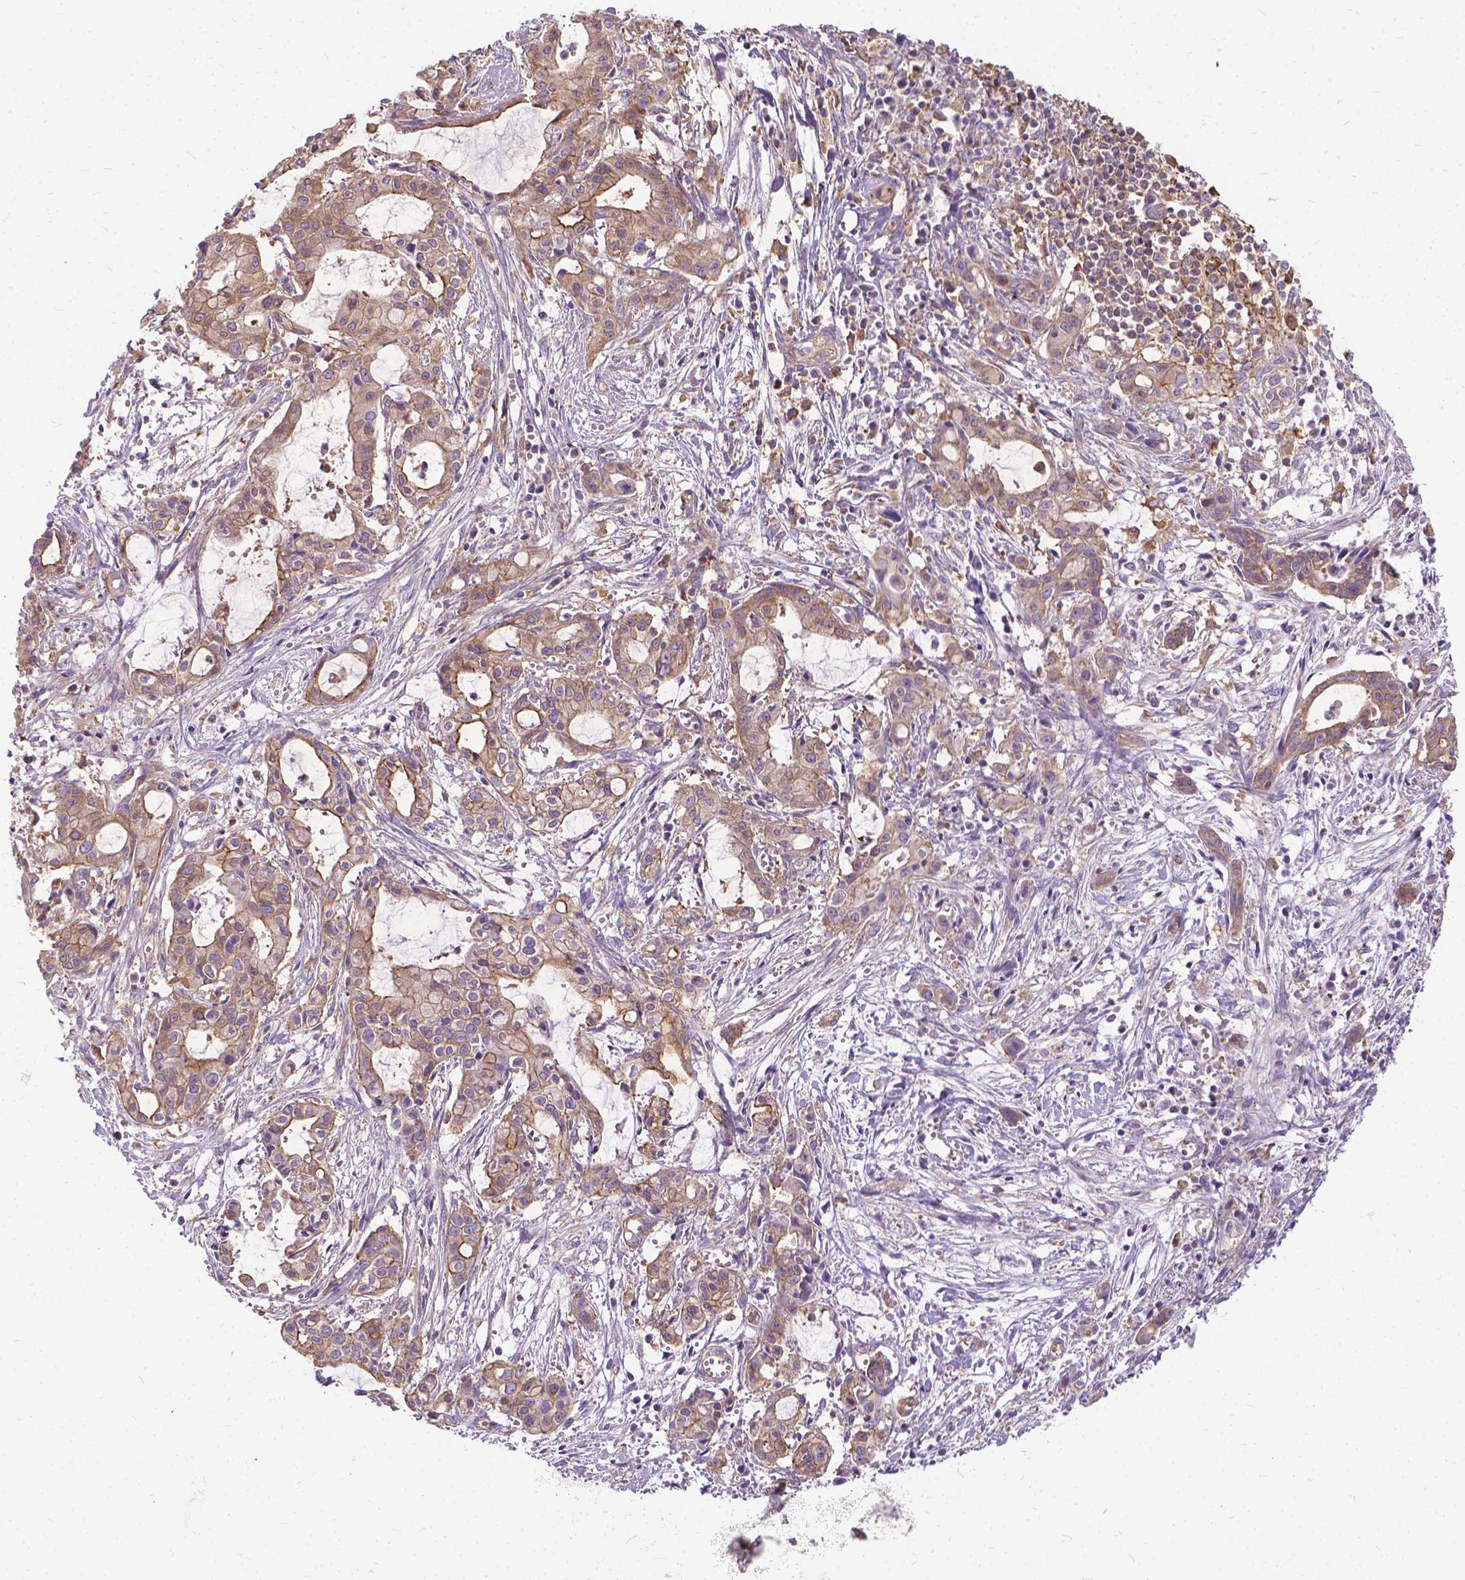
{"staining": {"intensity": "moderate", "quantity": ">75%", "location": "cytoplasmic/membranous"}, "tissue": "pancreatic cancer", "cell_type": "Tumor cells", "image_type": "cancer", "snomed": [{"axis": "morphology", "description": "Adenocarcinoma, NOS"}, {"axis": "topography", "description": "Pancreas"}], "caption": "Immunohistochemical staining of human adenocarcinoma (pancreatic) shows medium levels of moderate cytoplasmic/membranous protein staining in about >75% of tumor cells. The staining is performed using DAB brown chromogen to label protein expression. The nuclei are counter-stained blue using hematoxylin.", "gene": "CFAP299", "patient": {"sex": "male", "age": 48}}